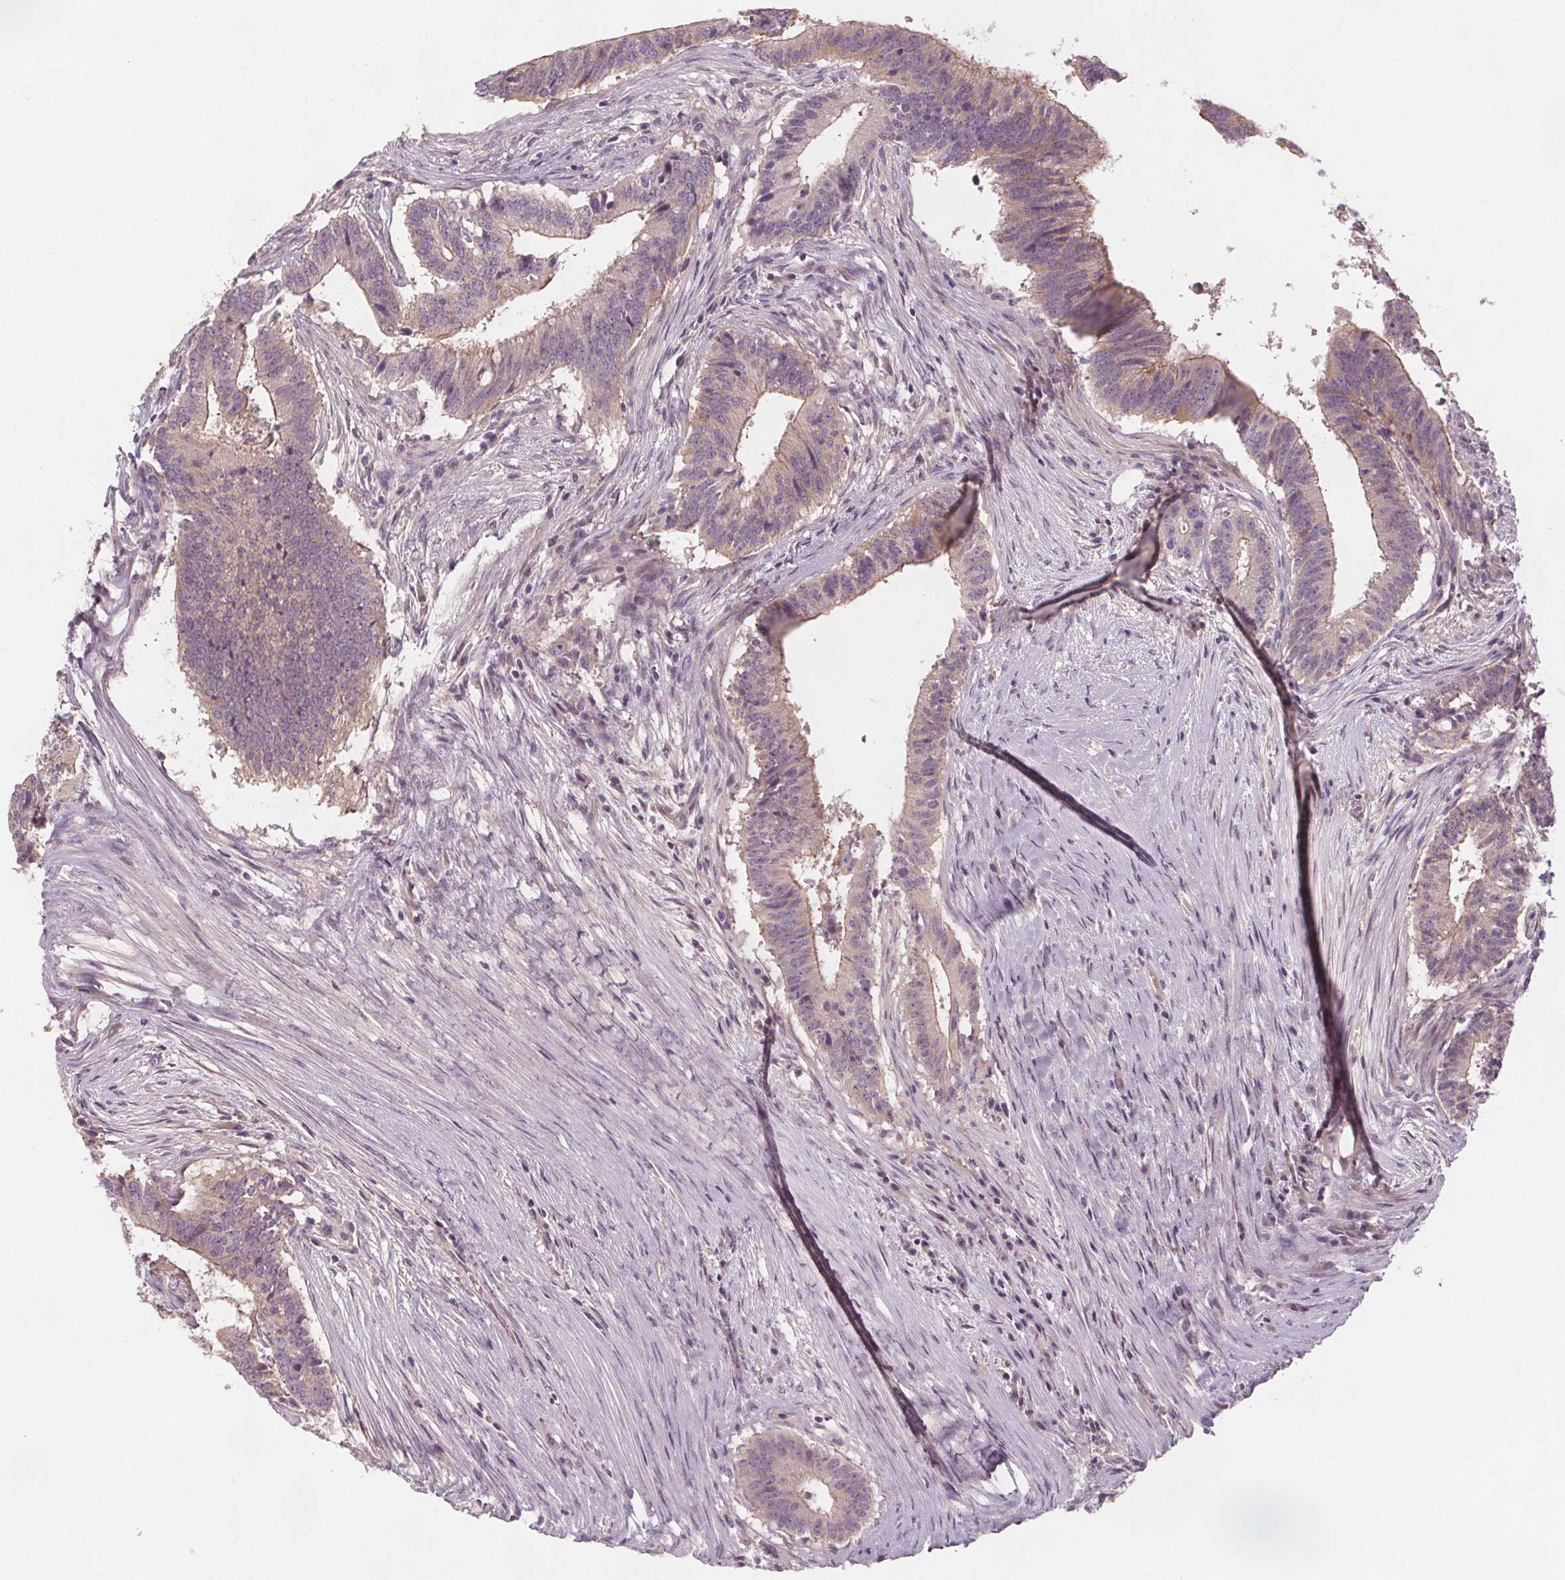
{"staining": {"intensity": "moderate", "quantity": "<25%", "location": "cytoplasmic/membranous"}, "tissue": "colorectal cancer", "cell_type": "Tumor cells", "image_type": "cancer", "snomed": [{"axis": "morphology", "description": "Adenocarcinoma, NOS"}, {"axis": "topography", "description": "Colon"}], "caption": "Brown immunohistochemical staining in human colorectal cancer demonstrates moderate cytoplasmic/membranous expression in approximately <25% of tumor cells.", "gene": "VNN1", "patient": {"sex": "female", "age": 43}}